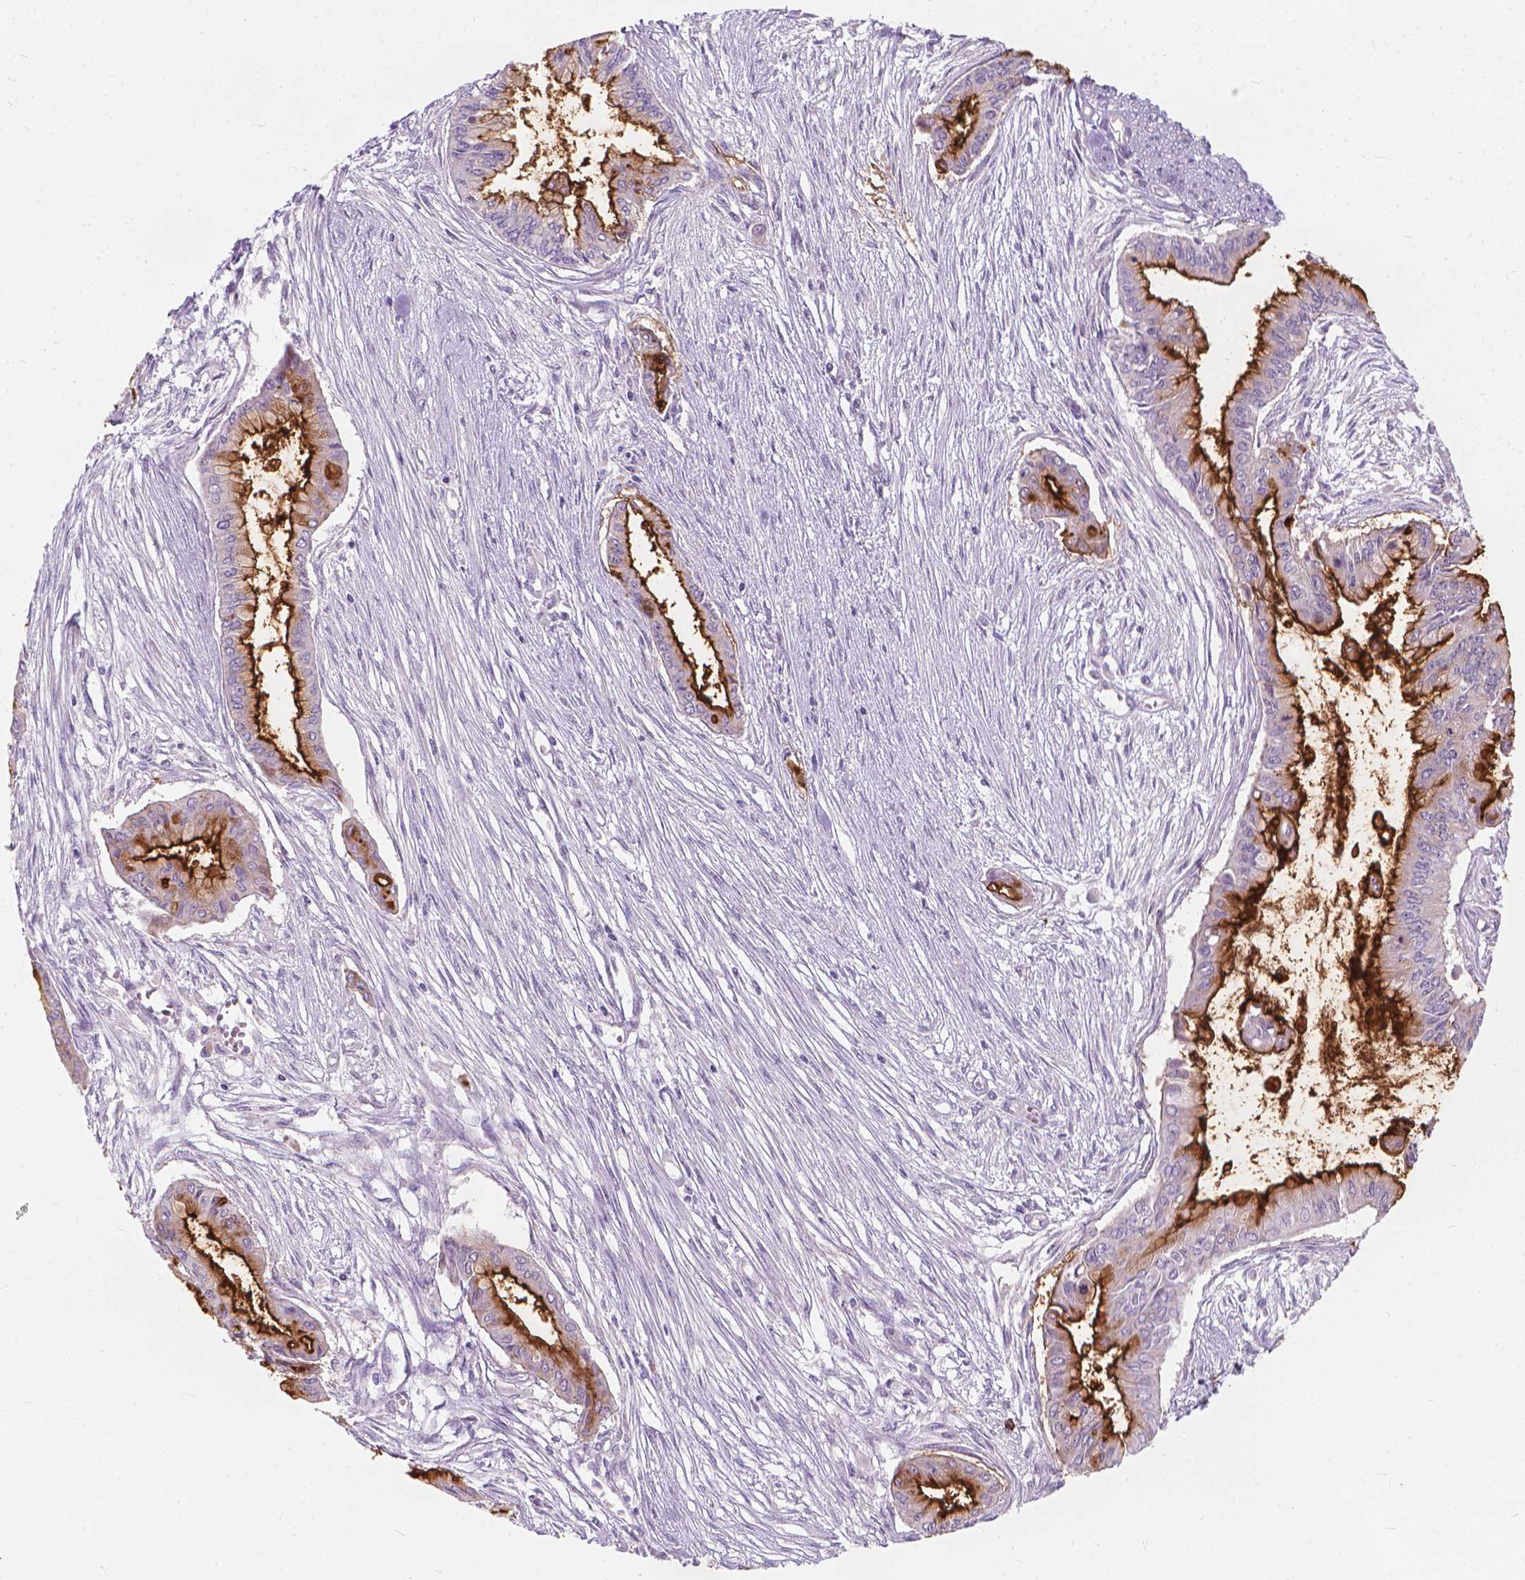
{"staining": {"intensity": "strong", "quantity": "<25%", "location": "cytoplasmic/membranous"}, "tissue": "pancreatic cancer", "cell_type": "Tumor cells", "image_type": "cancer", "snomed": [{"axis": "morphology", "description": "Adenocarcinoma, NOS"}, {"axis": "topography", "description": "Pancreas"}], "caption": "Pancreatic cancer (adenocarcinoma) stained for a protein (brown) shows strong cytoplasmic/membranous positive positivity in approximately <25% of tumor cells.", "gene": "GPRC5A", "patient": {"sex": "female", "age": 68}}